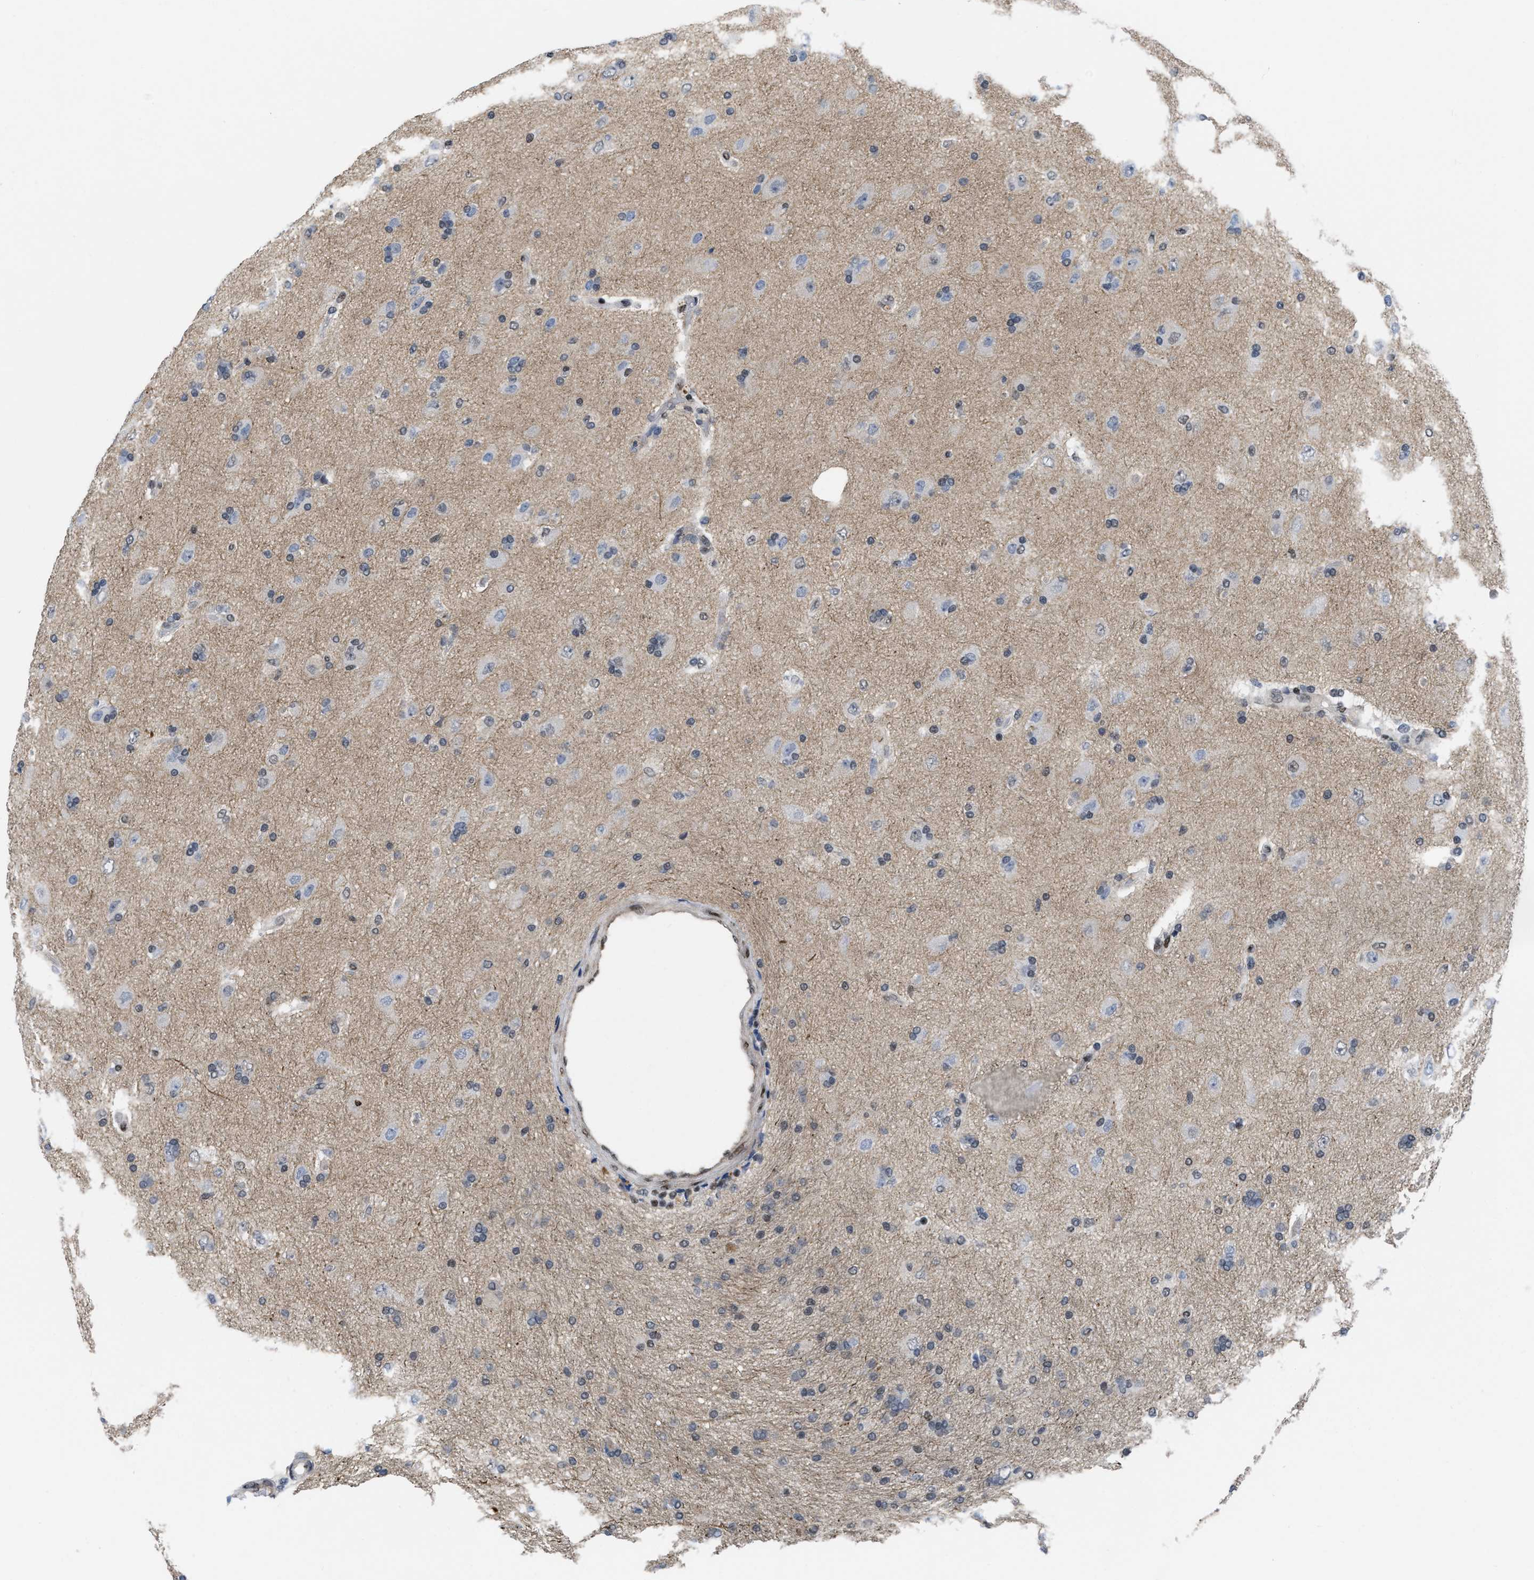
{"staining": {"intensity": "weak", "quantity": "<25%", "location": "nuclear"}, "tissue": "glioma", "cell_type": "Tumor cells", "image_type": "cancer", "snomed": [{"axis": "morphology", "description": "Glioma, malignant, High grade"}, {"axis": "topography", "description": "Brain"}], "caption": "DAB (3,3'-diaminobenzidine) immunohistochemical staining of human malignant glioma (high-grade) shows no significant expression in tumor cells.", "gene": "MIER1", "patient": {"sex": "male", "age": 72}}